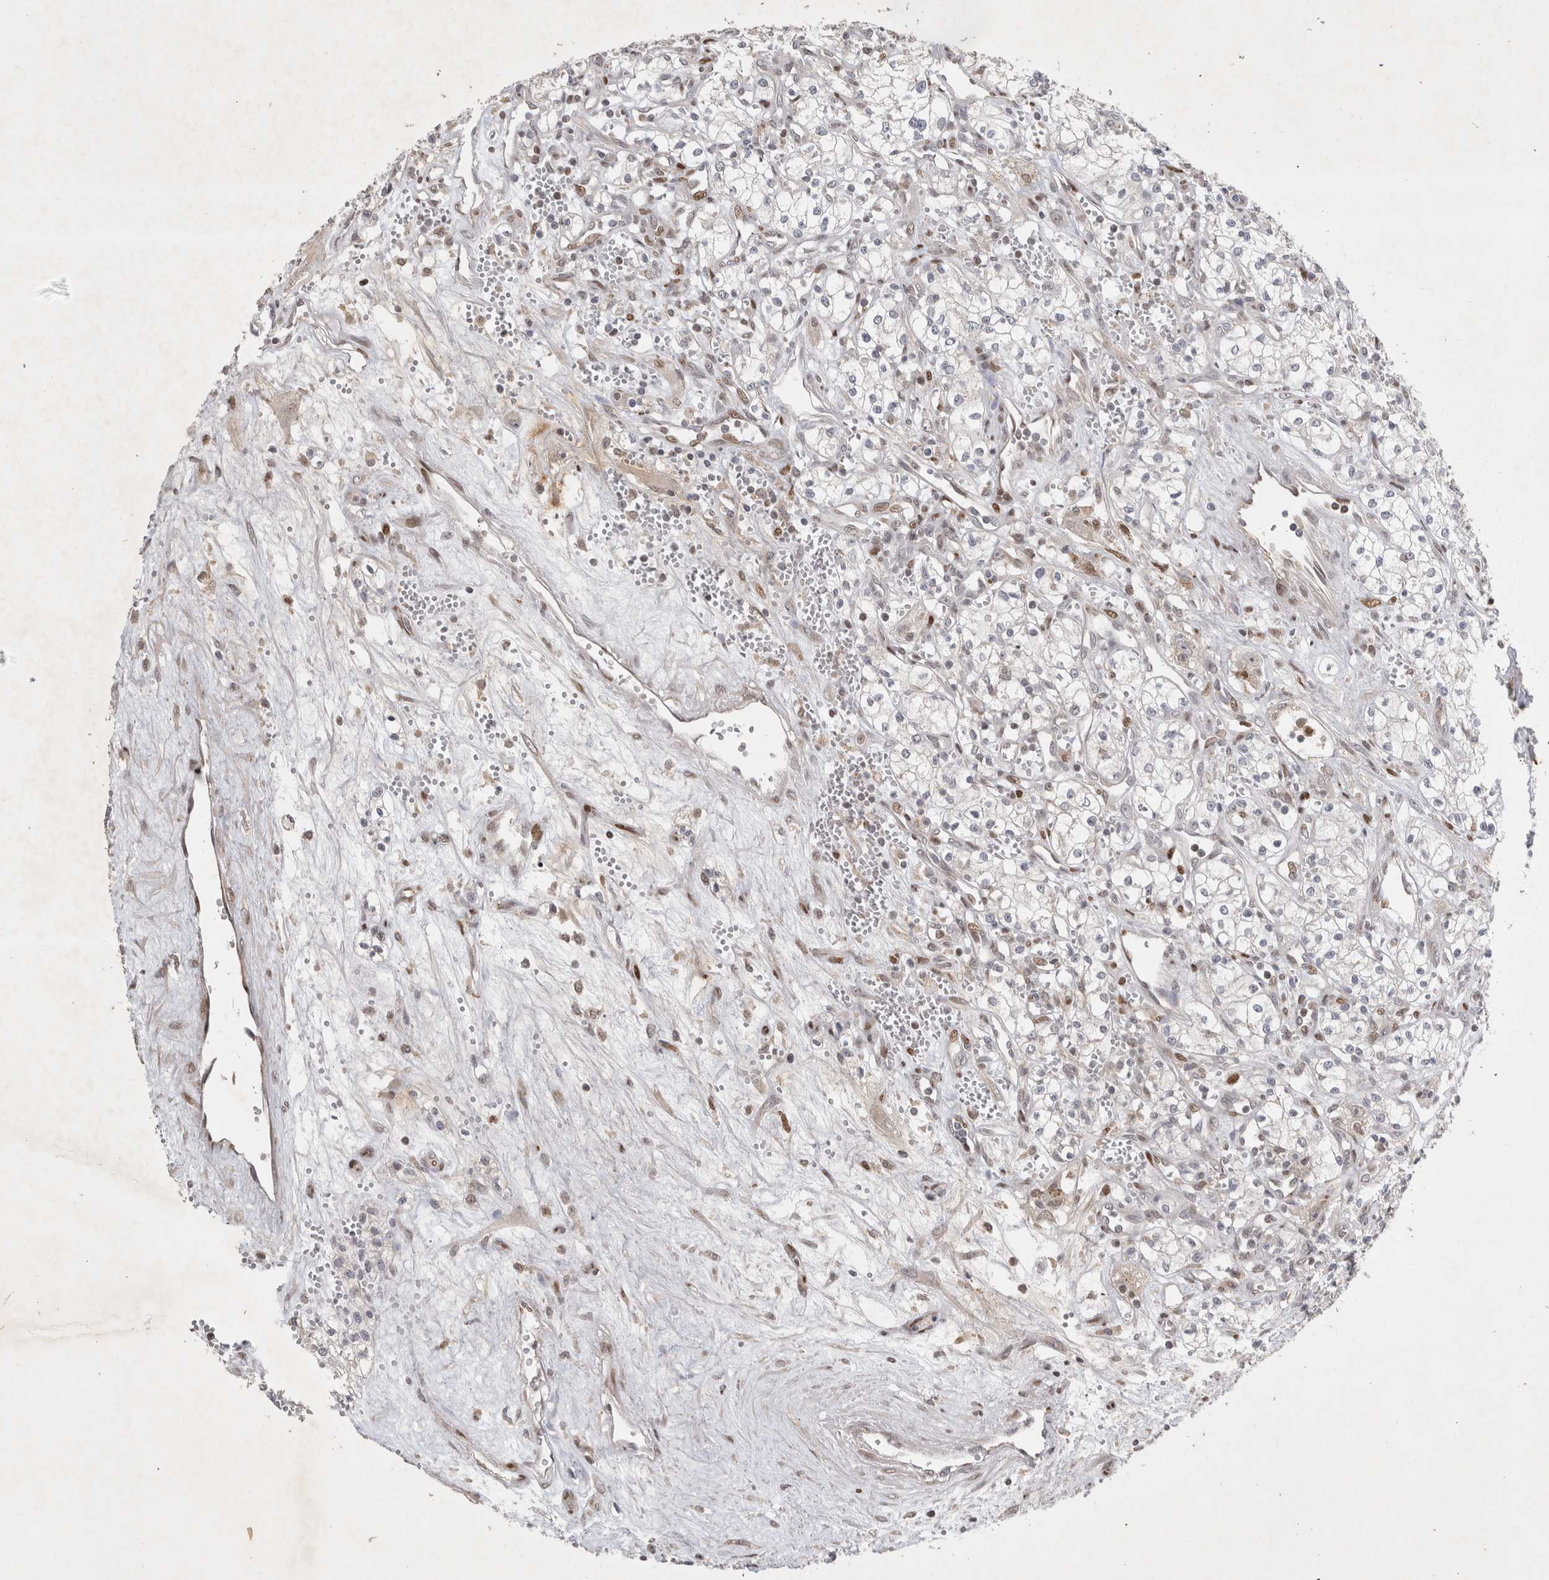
{"staining": {"intensity": "negative", "quantity": "none", "location": "none"}, "tissue": "renal cancer", "cell_type": "Tumor cells", "image_type": "cancer", "snomed": [{"axis": "morphology", "description": "Adenocarcinoma, NOS"}, {"axis": "topography", "description": "Kidney"}], "caption": "Immunohistochemistry photomicrograph of neoplastic tissue: renal cancer stained with DAB (3,3'-diaminobenzidine) demonstrates no significant protein expression in tumor cells.", "gene": "C8orf58", "patient": {"sex": "male", "age": 59}}